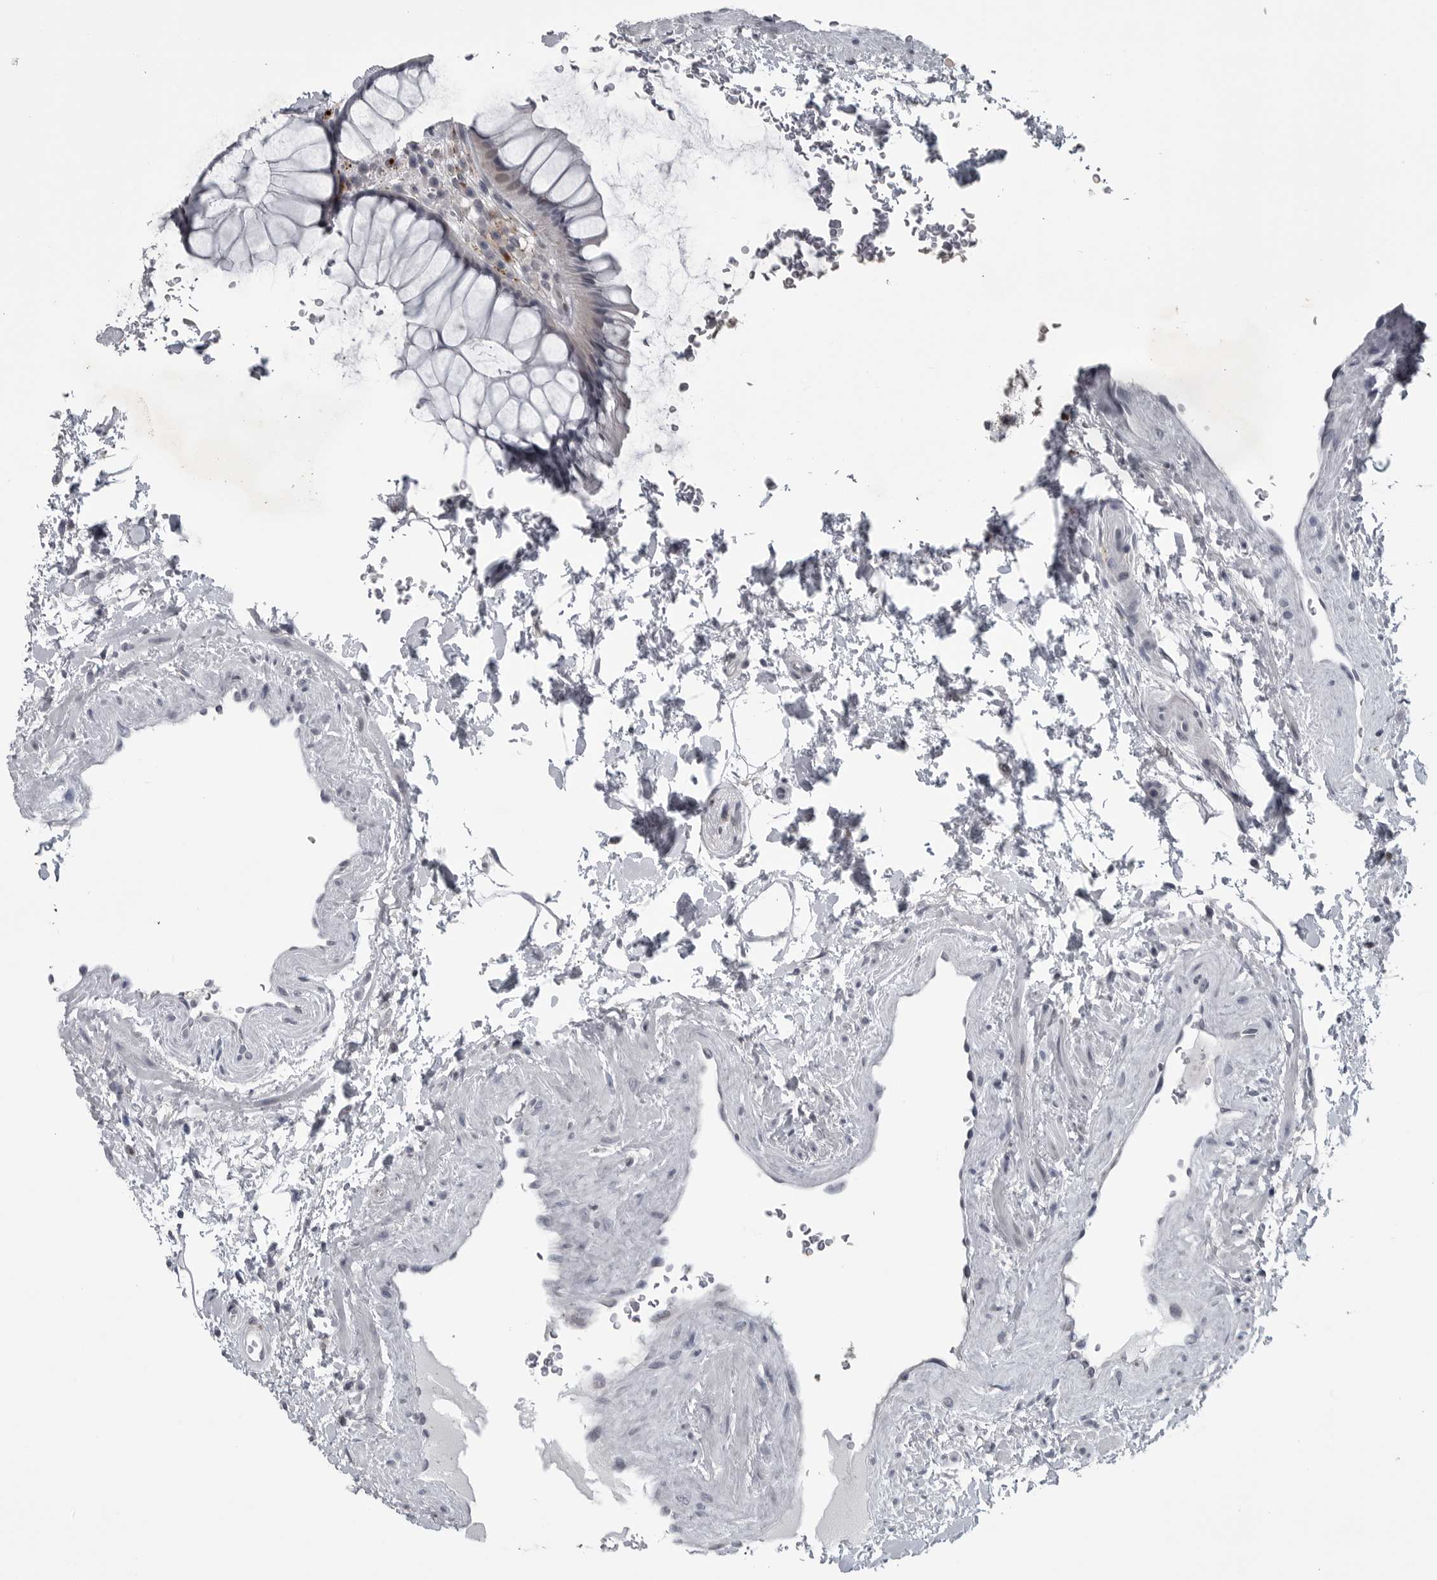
{"staining": {"intensity": "weak", "quantity": "<25%", "location": "nuclear"}, "tissue": "rectum", "cell_type": "Glandular cells", "image_type": "normal", "snomed": [{"axis": "morphology", "description": "Normal tissue, NOS"}, {"axis": "topography", "description": "Rectum"}], "caption": "This photomicrograph is of benign rectum stained with immunohistochemistry to label a protein in brown with the nuclei are counter-stained blue. There is no staining in glandular cells.", "gene": "LYSMD1", "patient": {"sex": "male", "age": 51}}